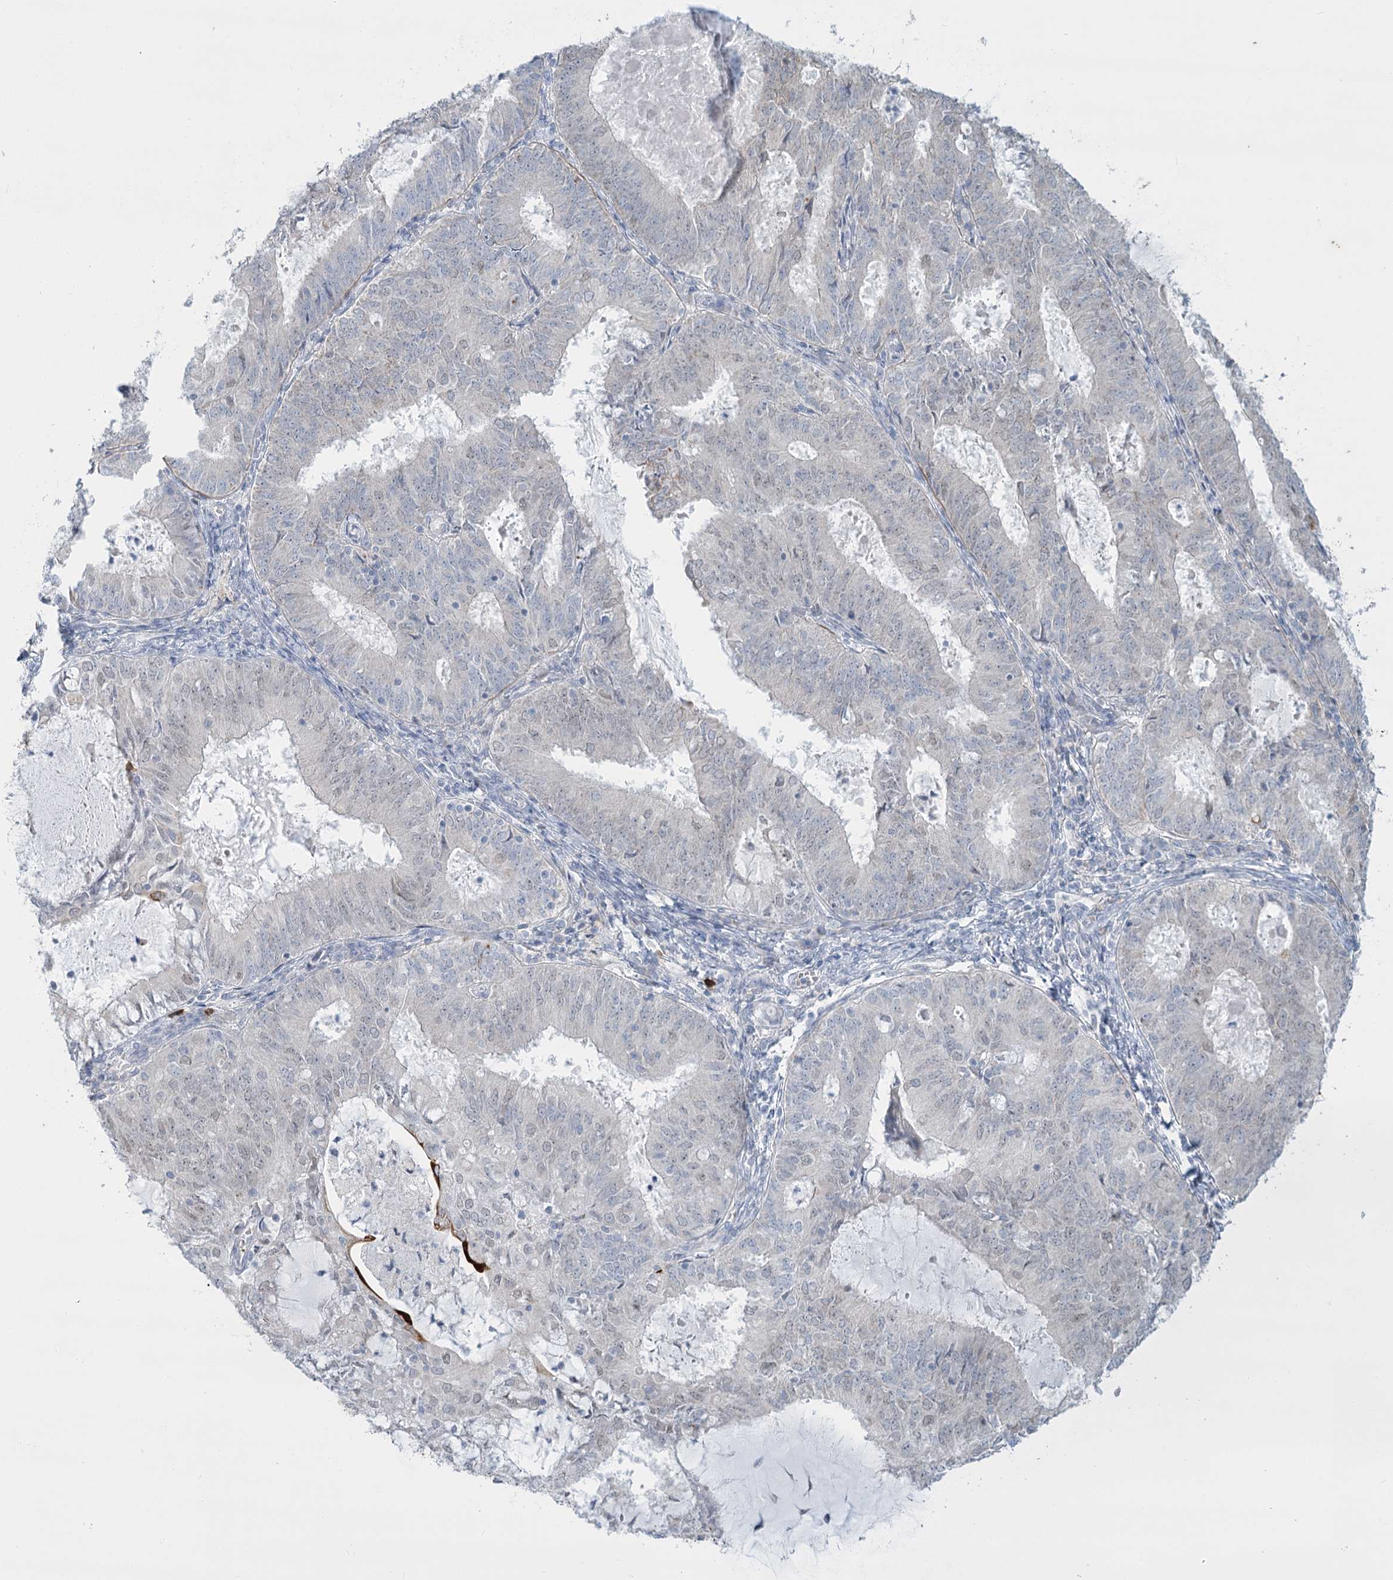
{"staining": {"intensity": "negative", "quantity": "none", "location": "none"}, "tissue": "endometrial cancer", "cell_type": "Tumor cells", "image_type": "cancer", "snomed": [{"axis": "morphology", "description": "Adenocarcinoma, NOS"}, {"axis": "topography", "description": "Endometrium"}], "caption": "Immunohistochemical staining of human endometrial cancer demonstrates no significant expression in tumor cells. (DAB IHC visualized using brightfield microscopy, high magnification).", "gene": "ABITRAM", "patient": {"sex": "female", "age": 57}}